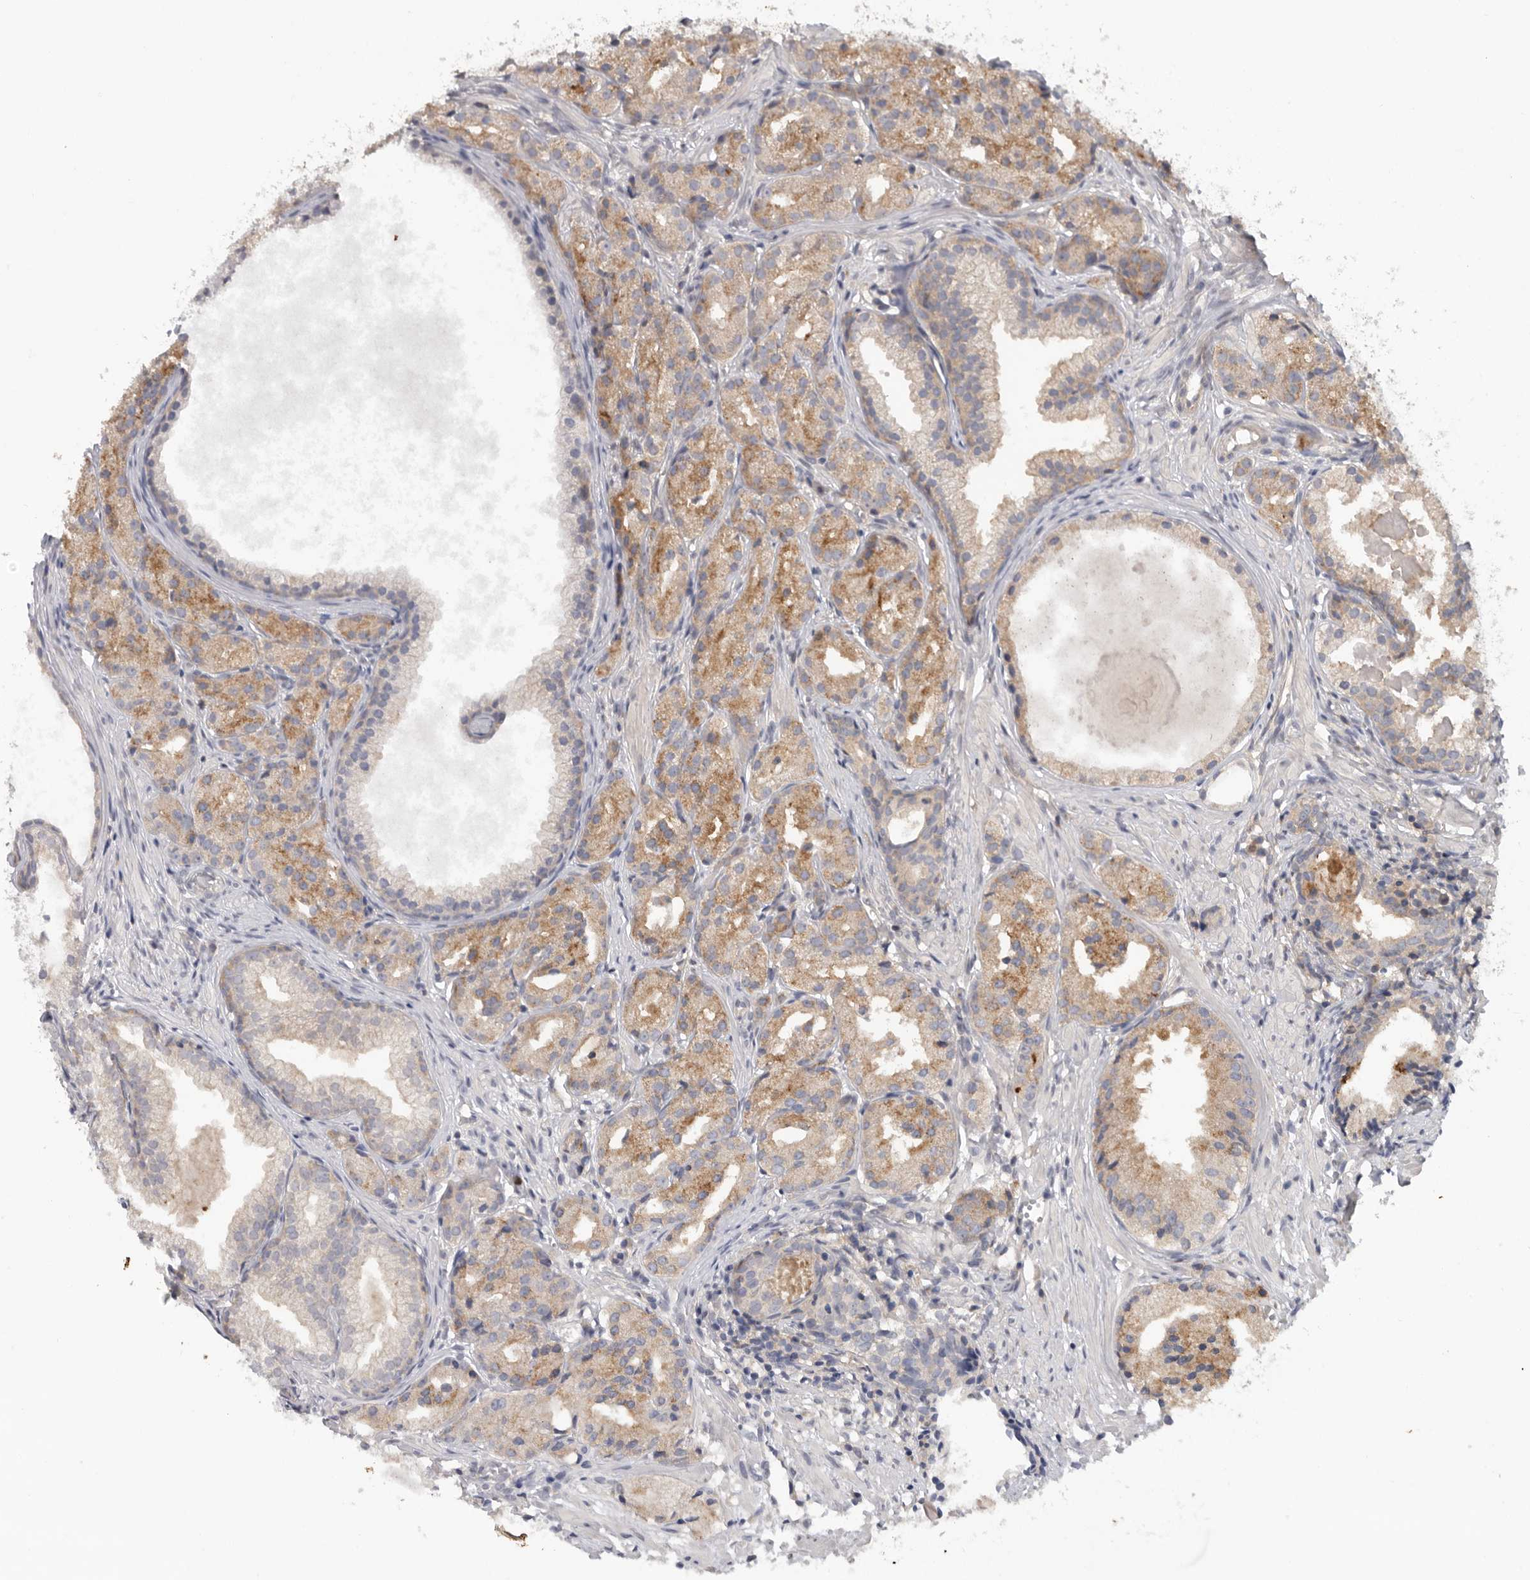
{"staining": {"intensity": "moderate", "quantity": ">75%", "location": "cytoplasmic/membranous"}, "tissue": "prostate cancer", "cell_type": "Tumor cells", "image_type": "cancer", "snomed": [{"axis": "morphology", "description": "Adenocarcinoma, Low grade"}, {"axis": "topography", "description": "Prostate"}], "caption": "Prostate low-grade adenocarcinoma stained with immunohistochemistry demonstrates moderate cytoplasmic/membranous expression in approximately >75% of tumor cells.", "gene": "KLK5", "patient": {"sex": "male", "age": 88}}